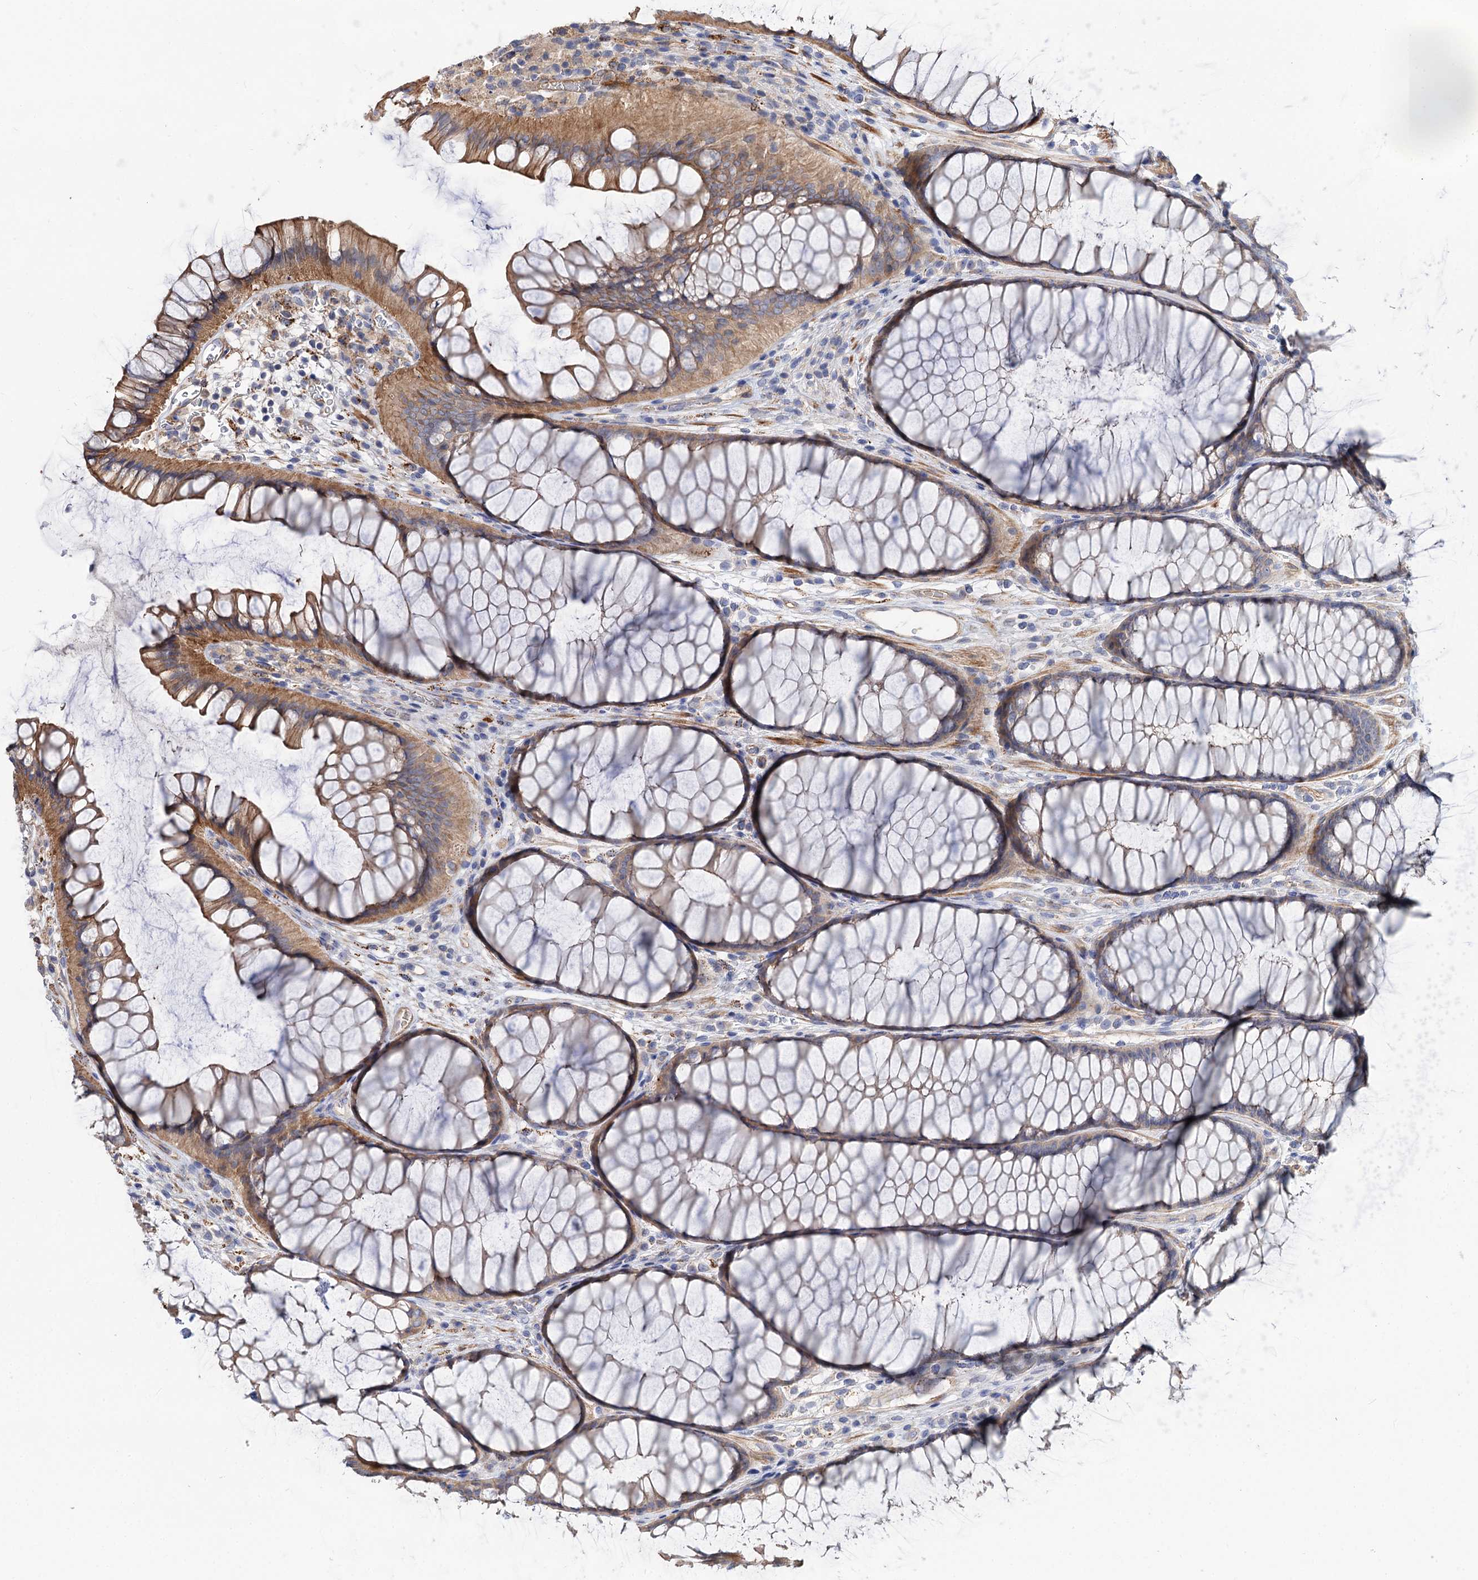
{"staining": {"intensity": "weak", "quantity": ">75%", "location": "cytoplasmic/membranous"}, "tissue": "colon", "cell_type": "Endothelial cells", "image_type": "normal", "snomed": [{"axis": "morphology", "description": "Normal tissue, NOS"}, {"axis": "topography", "description": "Colon"}], "caption": "The photomicrograph reveals staining of benign colon, revealing weak cytoplasmic/membranous protein staining (brown color) within endothelial cells.", "gene": "NUDCD2", "patient": {"sex": "female", "age": 82}}